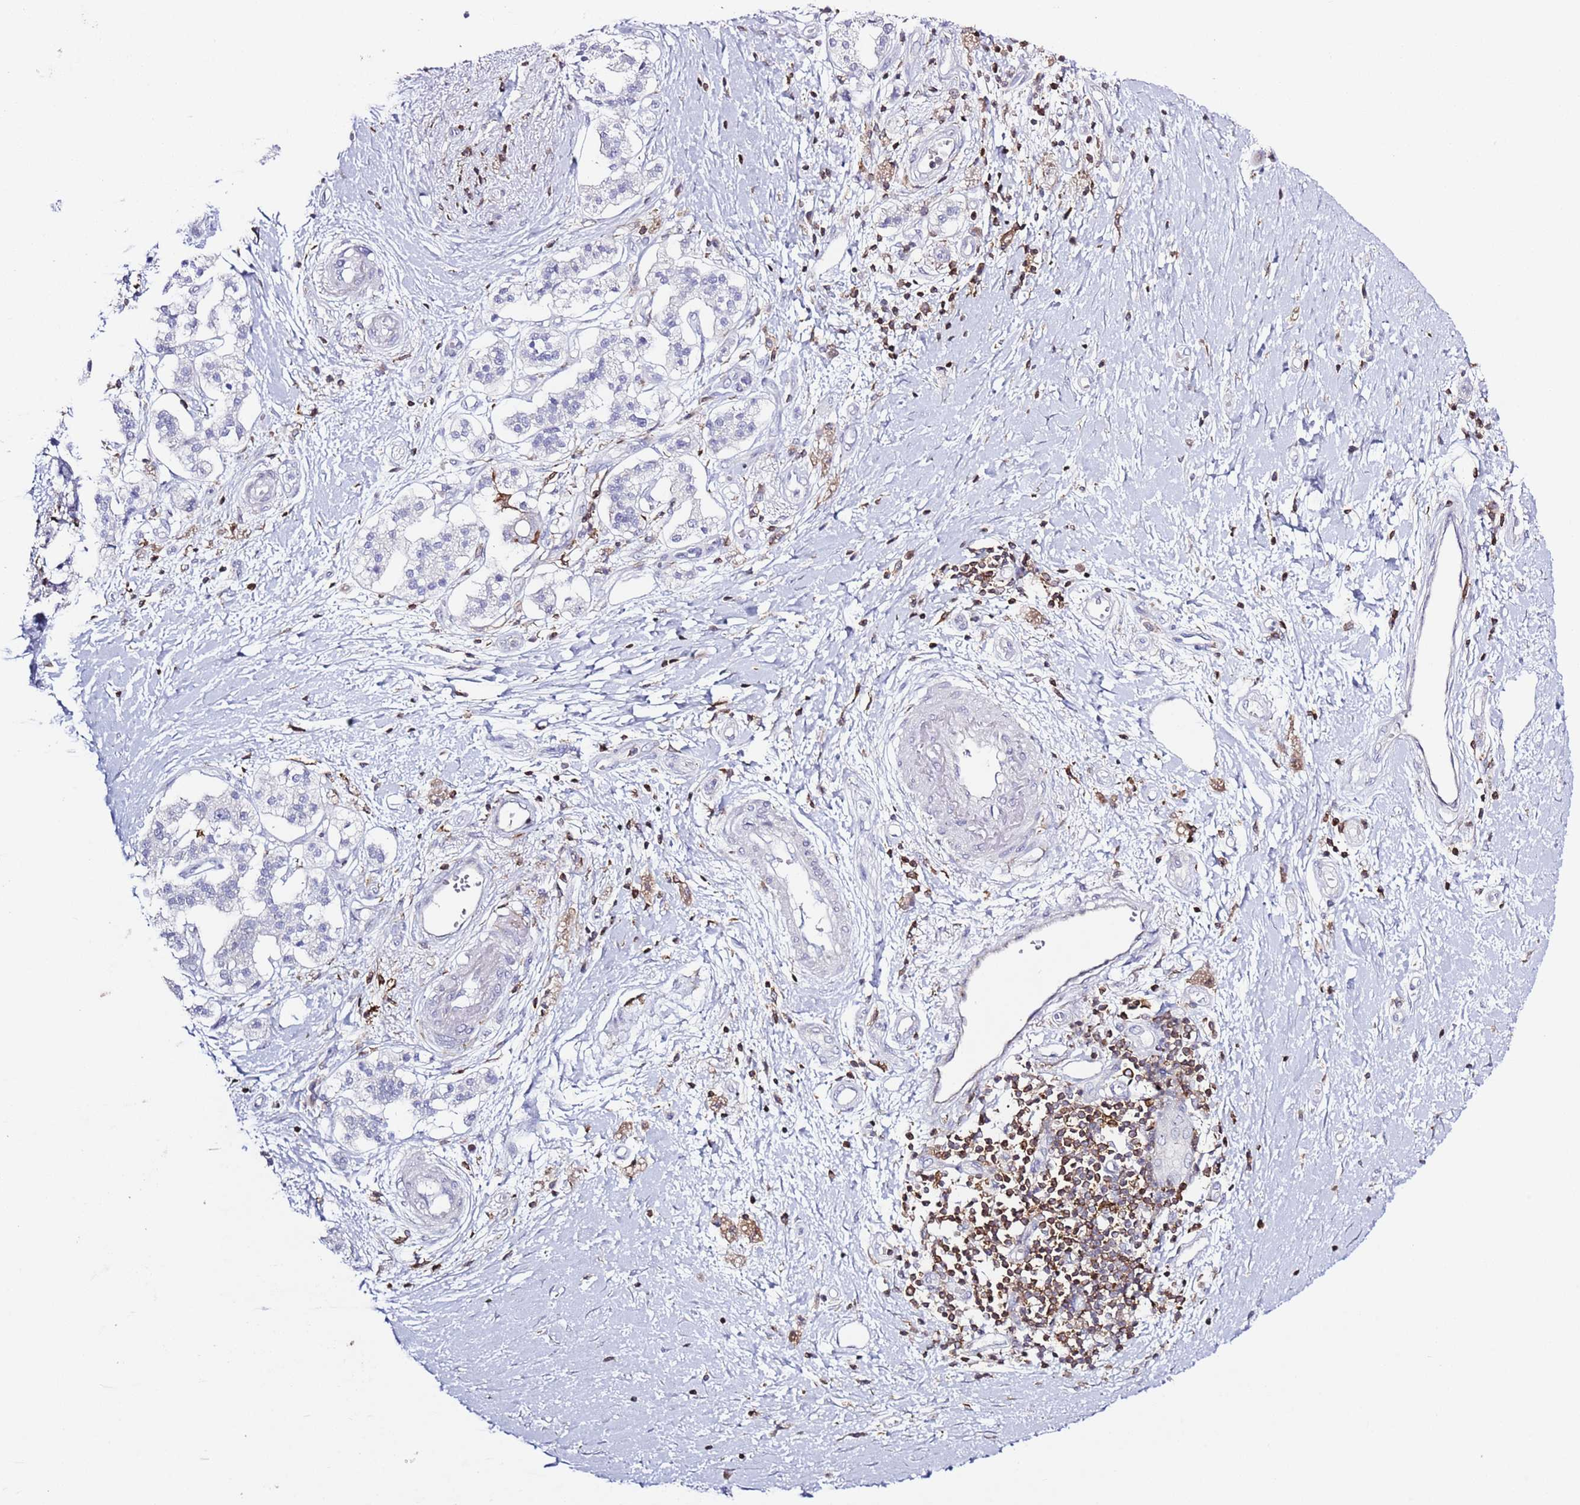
{"staining": {"intensity": "negative", "quantity": "none", "location": "none"}, "tissue": "pancreatic cancer", "cell_type": "Tumor cells", "image_type": "cancer", "snomed": [{"axis": "morphology", "description": "Adenocarcinoma, NOS"}, {"axis": "topography", "description": "Pancreas"}], "caption": "Tumor cells show no significant protein expression in adenocarcinoma (pancreatic). The staining is performed using DAB (3,3'-diaminobenzidine) brown chromogen with nuclei counter-stained in using hematoxylin.", "gene": "LPXN", "patient": {"sex": "male", "age": 68}}